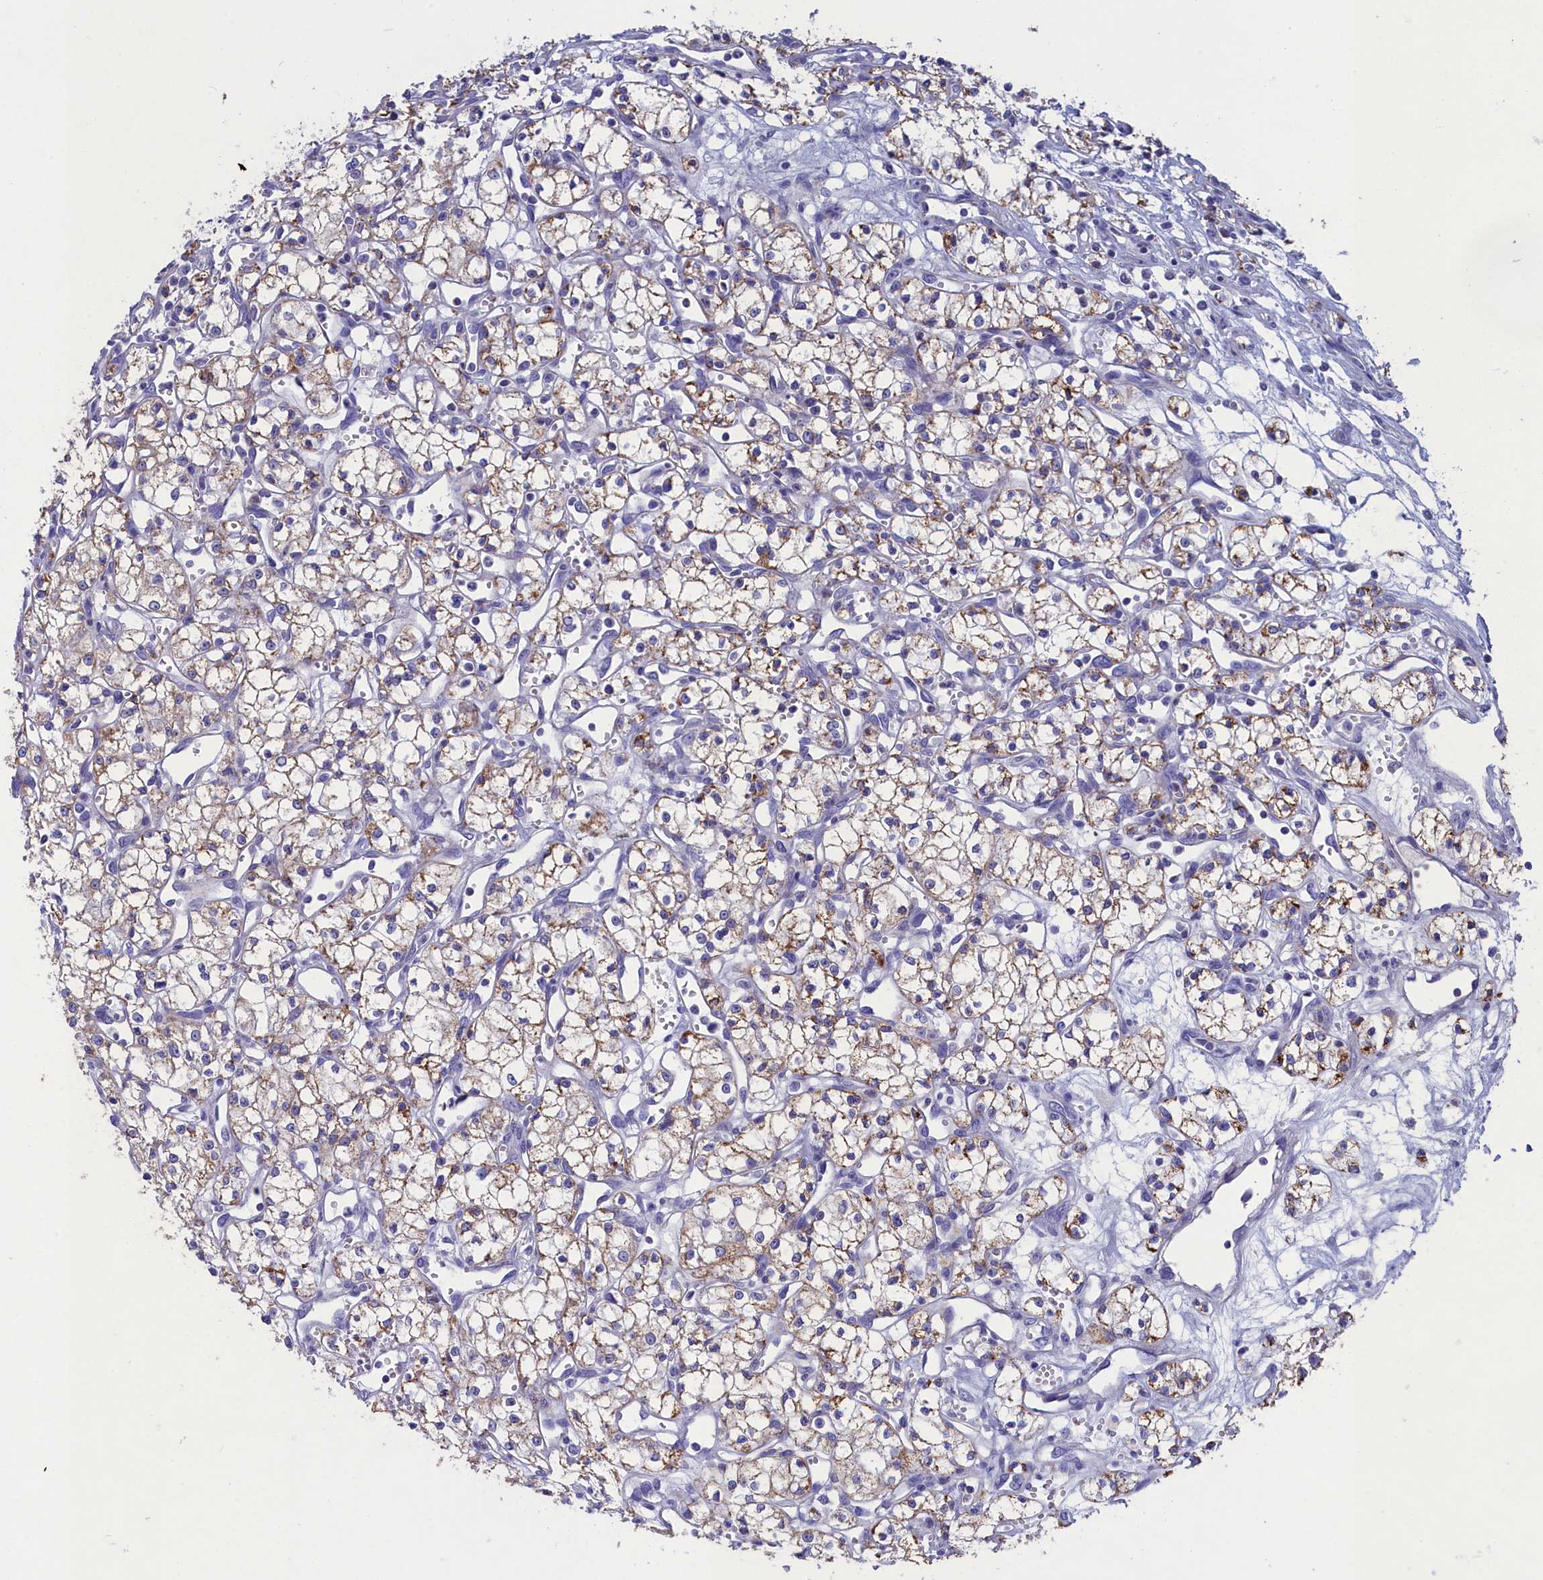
{"staining": {"intensity": "moderate", "quantity": "<25%", "location": "cytoplasmic/membranous"}, "tissue": "renal cancer", "cell_type": "Tumor cells", "image_type": "cancer", "snomed": [{"axis": "morphology", "description": "Adenocarcinoma, NOS"}, {"axis": "topography", "description": "Kidney"}], "caption": "An IHC image of tumor tissue is shown. Protein staining in brown labels moderate cytoplasmic/membranous positivity in renal cancer within tumor cells.", "gene": "PRDM12", "patient": {"sex": "male", "age": 59}}